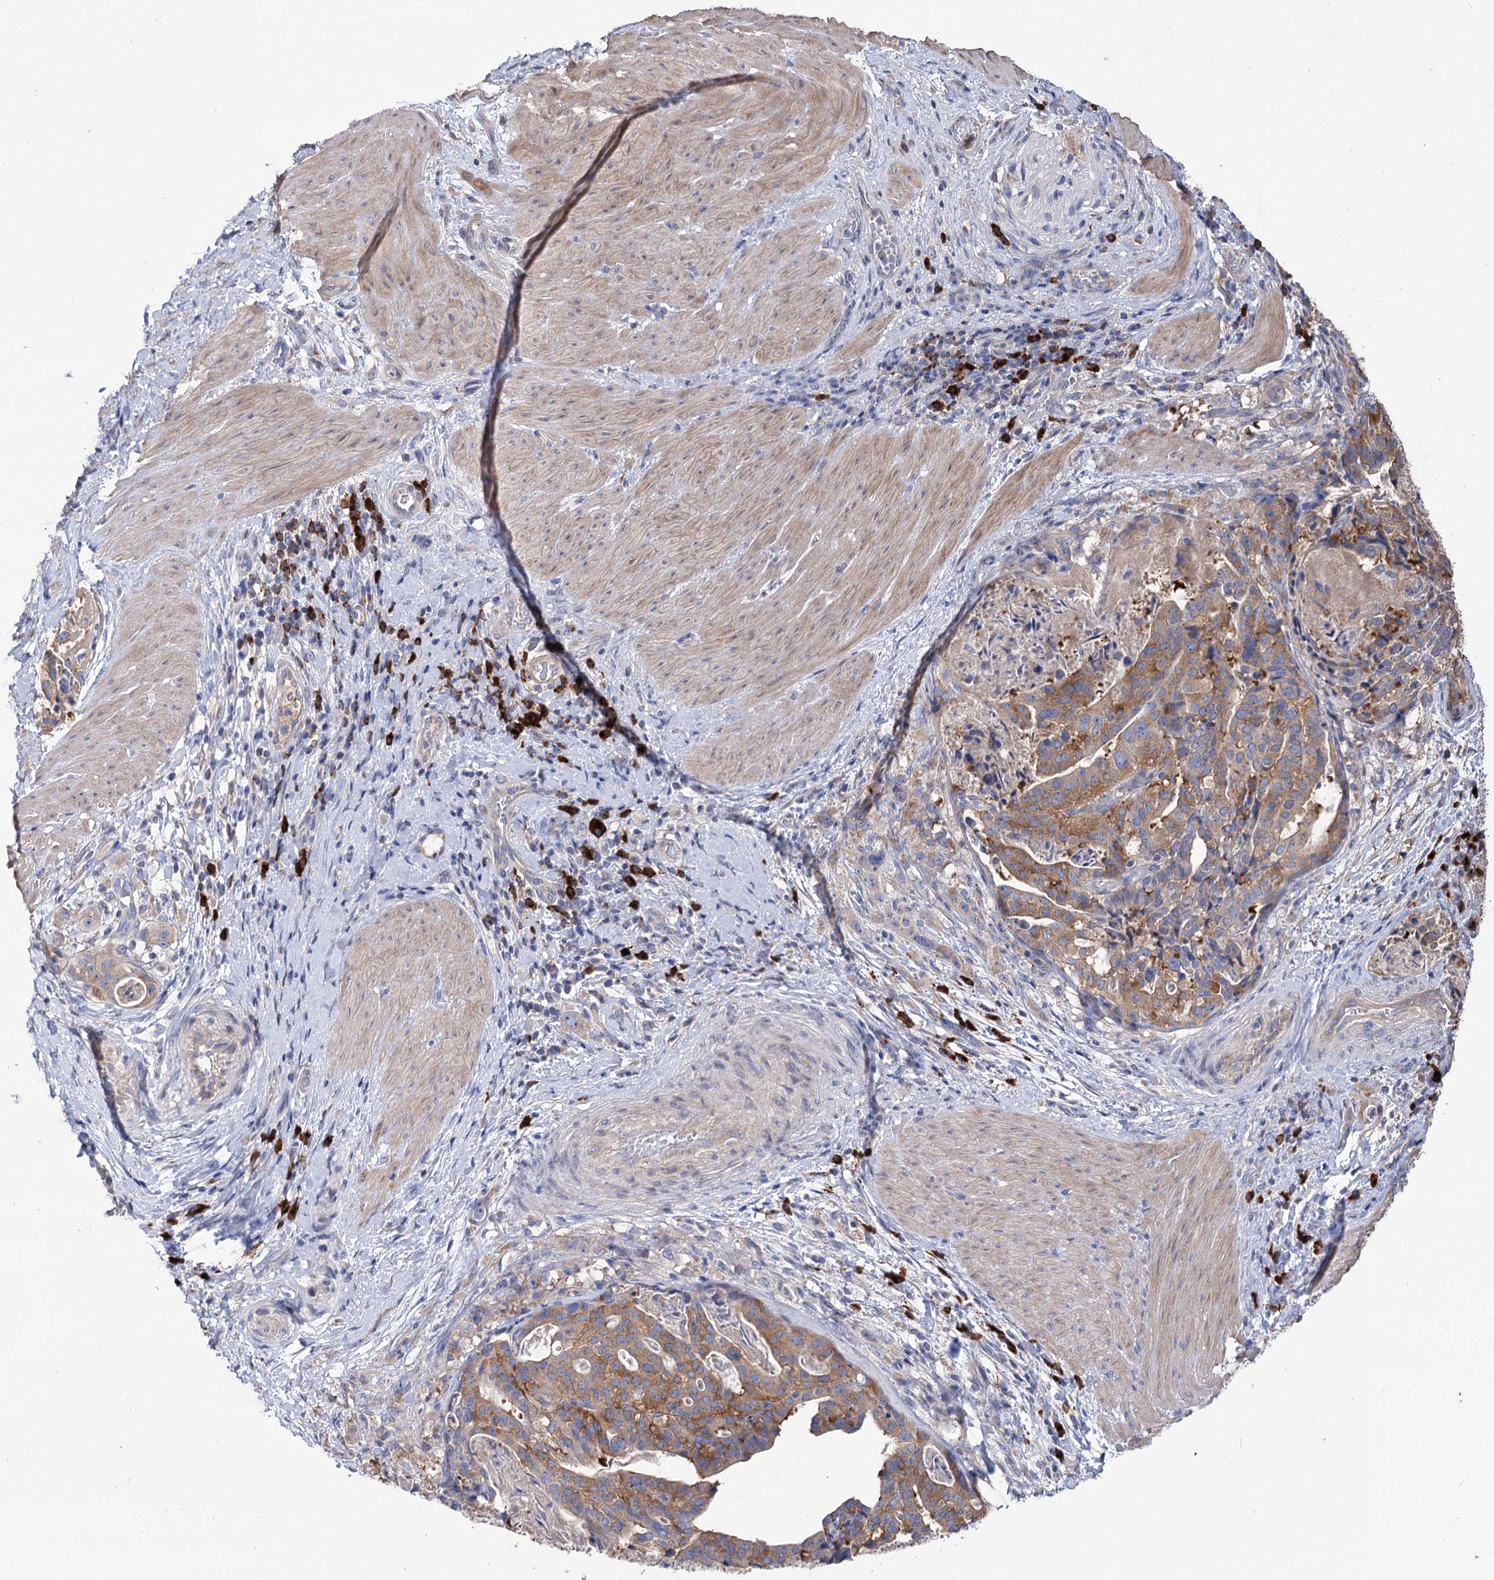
{"staining": {"intensity": "moderate", "quantity": ">75%", "location": "cytoplasmic/membranous"}, "tissue": "stomach cancer", "cell_type": "Tumor cells", "image_type": "cancer", "snomed": [{"axis": "morphology", "description": "Adenocarcinoma, NOS"}, {"axis": "topography", "description": "Stomach"}], "caption": "Brown immunohistochemical staining in stomach cancer demonstrates moderate cytoplasmic/membranous expression in about >75% of tumor cells.", "gene": "BBS4", "patient": {"sex": "male", "age": 48}}